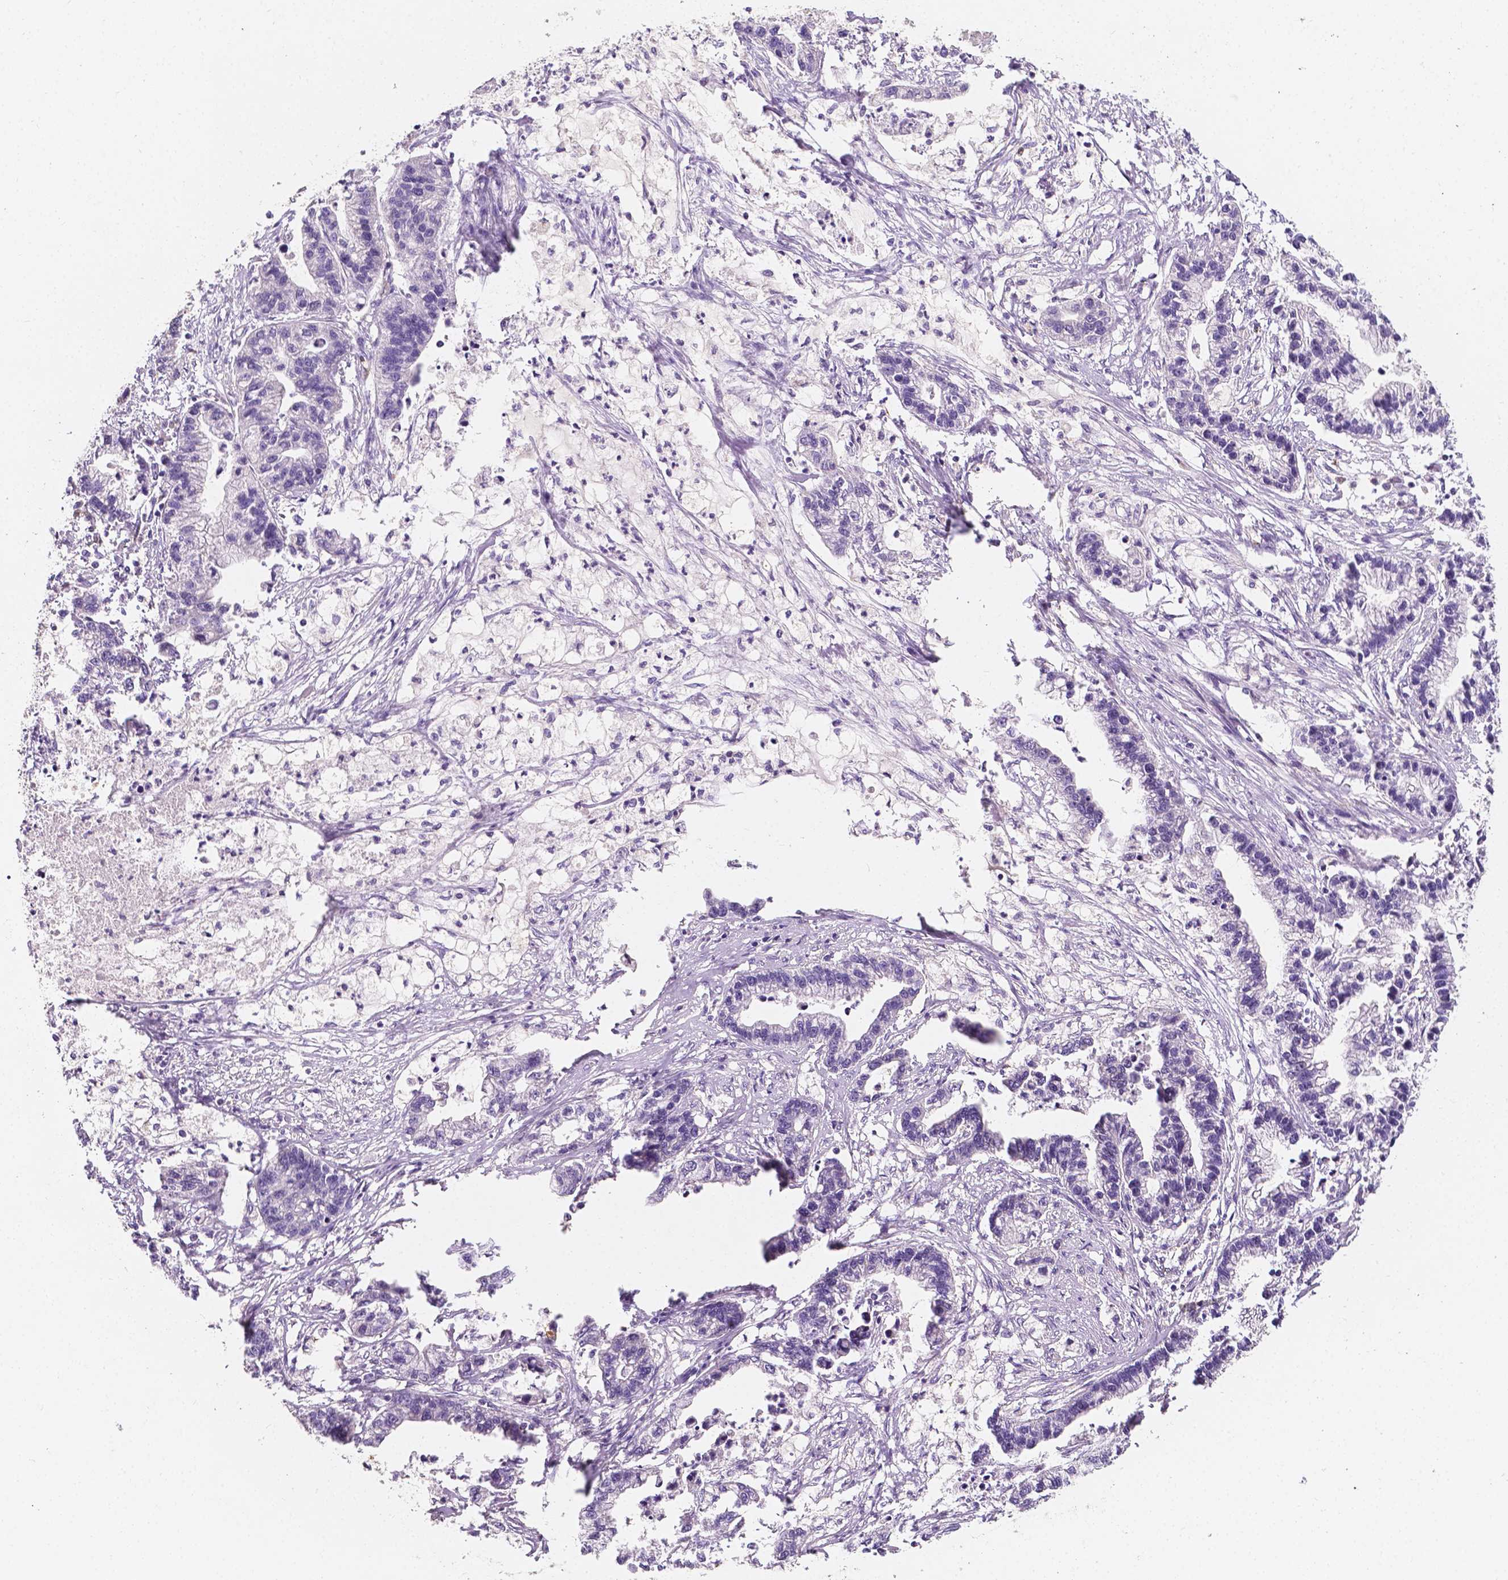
{"staining": {"intensity": "negative", "quantity": "none", "location": "none"}, "tissue": "stomach cancer", "cell_type": "Tumor cells", "image_type": "cancer", "snomed": [{"axis": "morphology", "description": "Adenocarcinoma, NOS"}, {"axis": "topography", "description": "Stomach"}], "caption": "Immunohistochemical staining of stomach adenocarcinoma exhibits no significant staining in tumor cells.", "gene": "SLC22A4", "patient": {"sex": "male", "age": 83}}